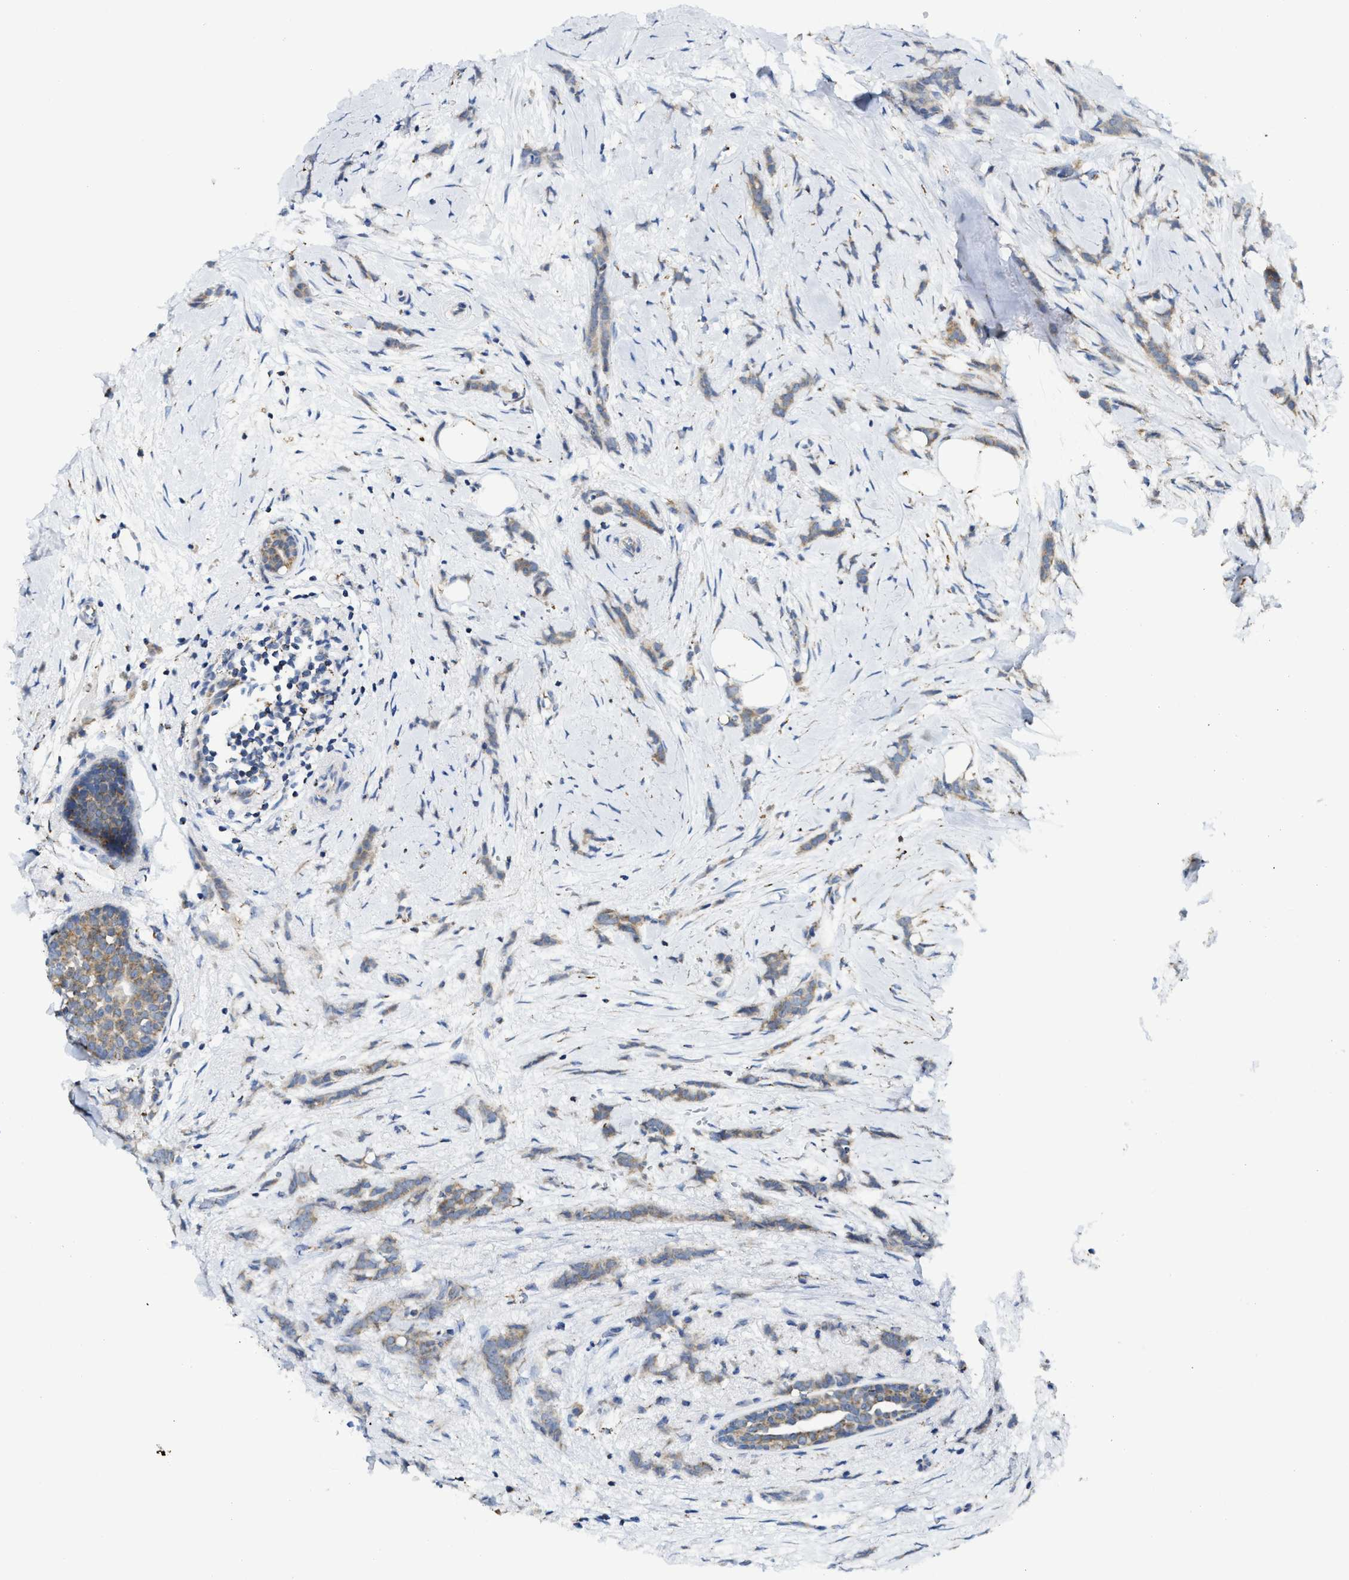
{"staining": {"intensity": "weak", "quantity": ">75%", "location": "cytoplasmic/membranous"}, "tissue": "breast cancer", "cell_type": "Tumor cells", "image_type": "cancer", "snomed": [{"axis": "morphology", "description": "Lobular carcinoma, in situ"}, {"axis": "morphology", "description": "Lobular carcinoma"}, {"axis": "topography", "description": "Breast"}], "caption": "Human breast lobular carcinoma in situ stained with a protein marker displays weak staining in tumor cells.", "gene": "GATD3", "patient": {"sex": "female", "age": 41}}